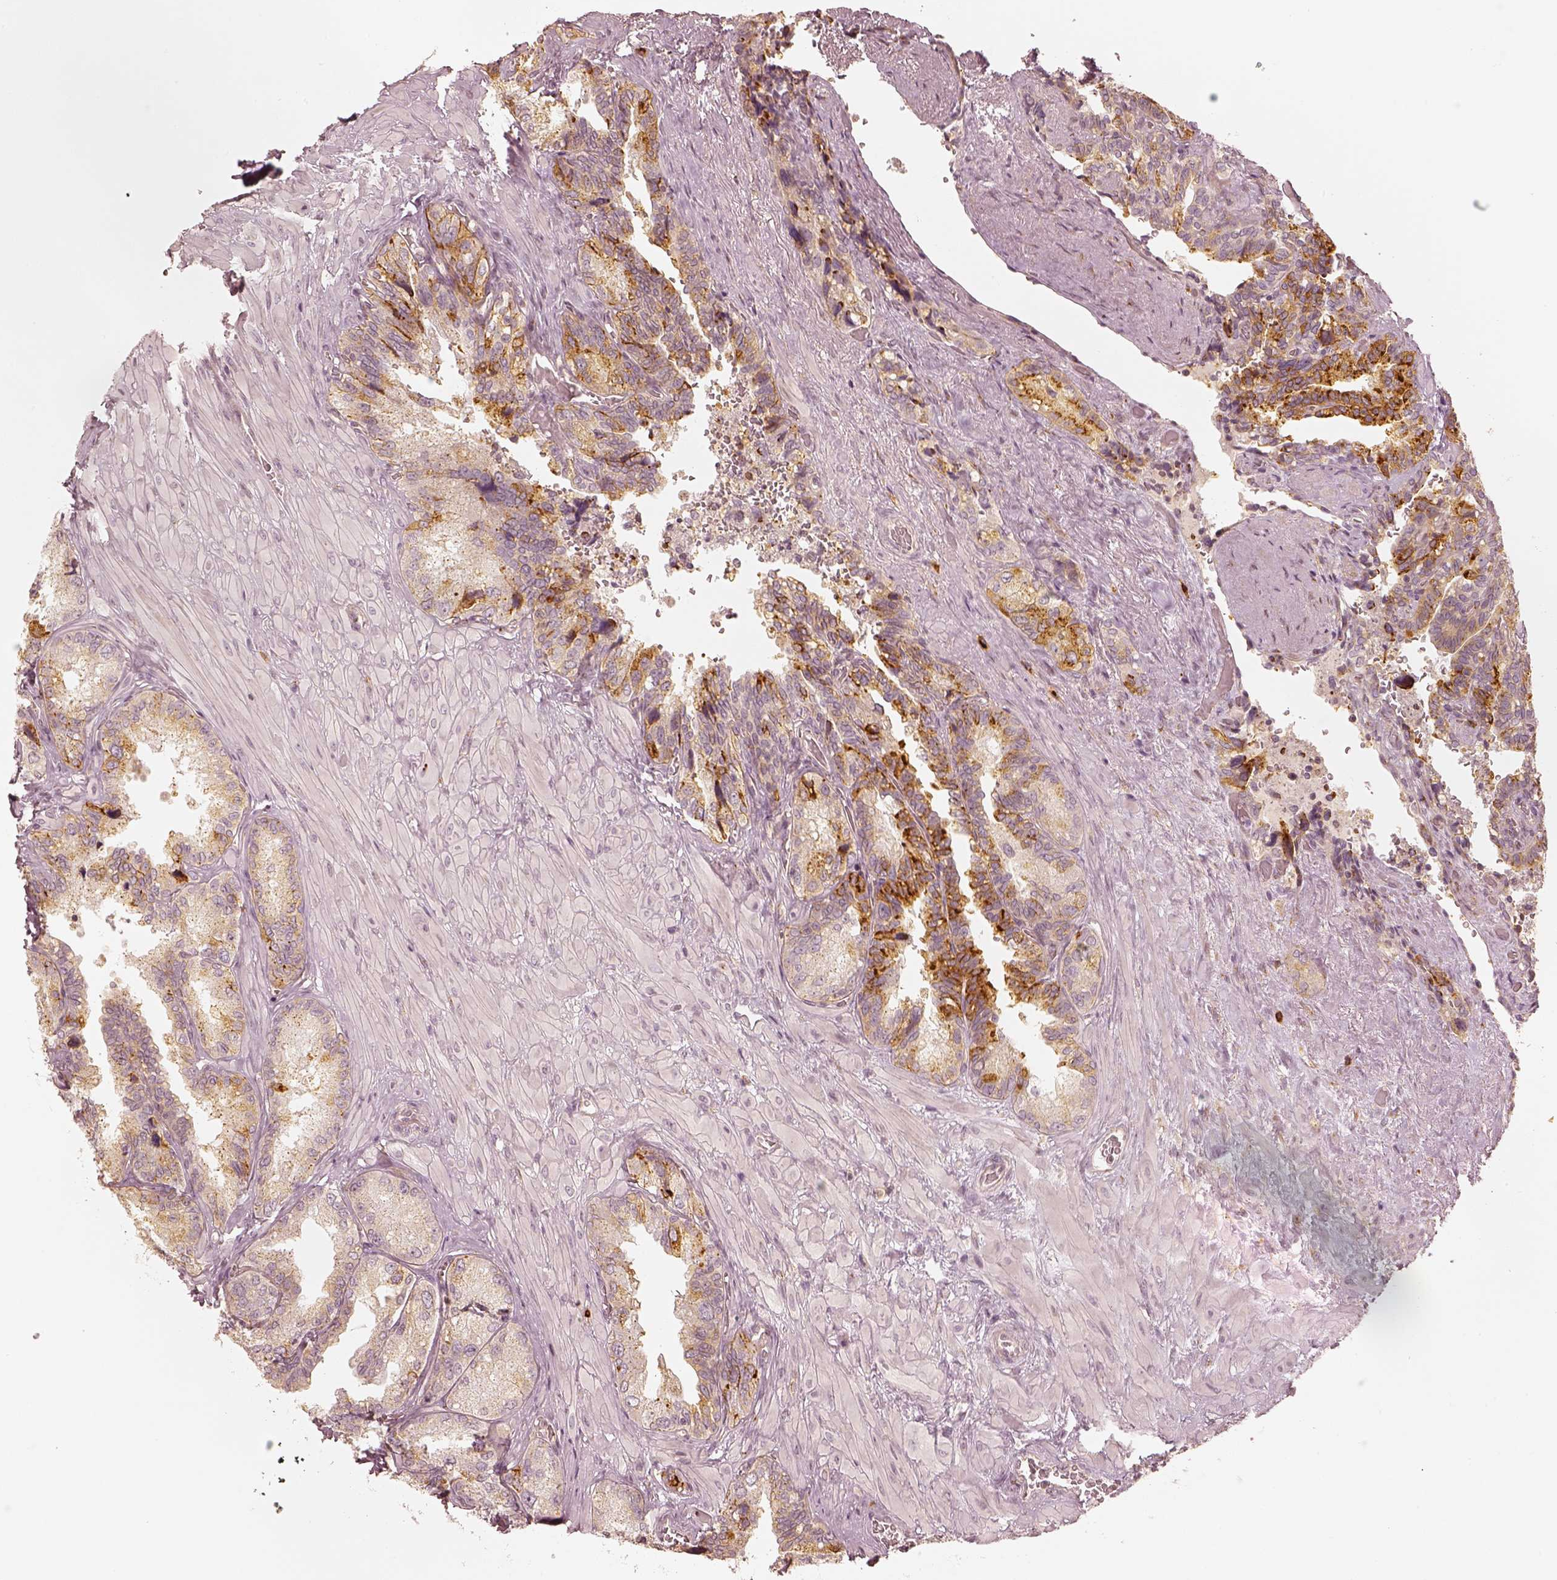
{"staining": {"intensity": "strong", "quantity": "25%-75%", "location": "cytoplasmic/membranous"}, "tissue": "seminal vesicle", "cell_type": "Glandular cells", "image_type": "normal", "snomed": [{"axis": "morphology", "description": "Normal tissue, NOS"}, {"axis": "topography", "description": "Seminal veicle"}], "caption": "Human seminal vesicle stained with a brown dye shows strong cytoplasmic/membranous positive positivity in approximately 25%-75% of glandular cells.", "gene": "GORASP2", "patient": {"sex": "male", "age": 69}}